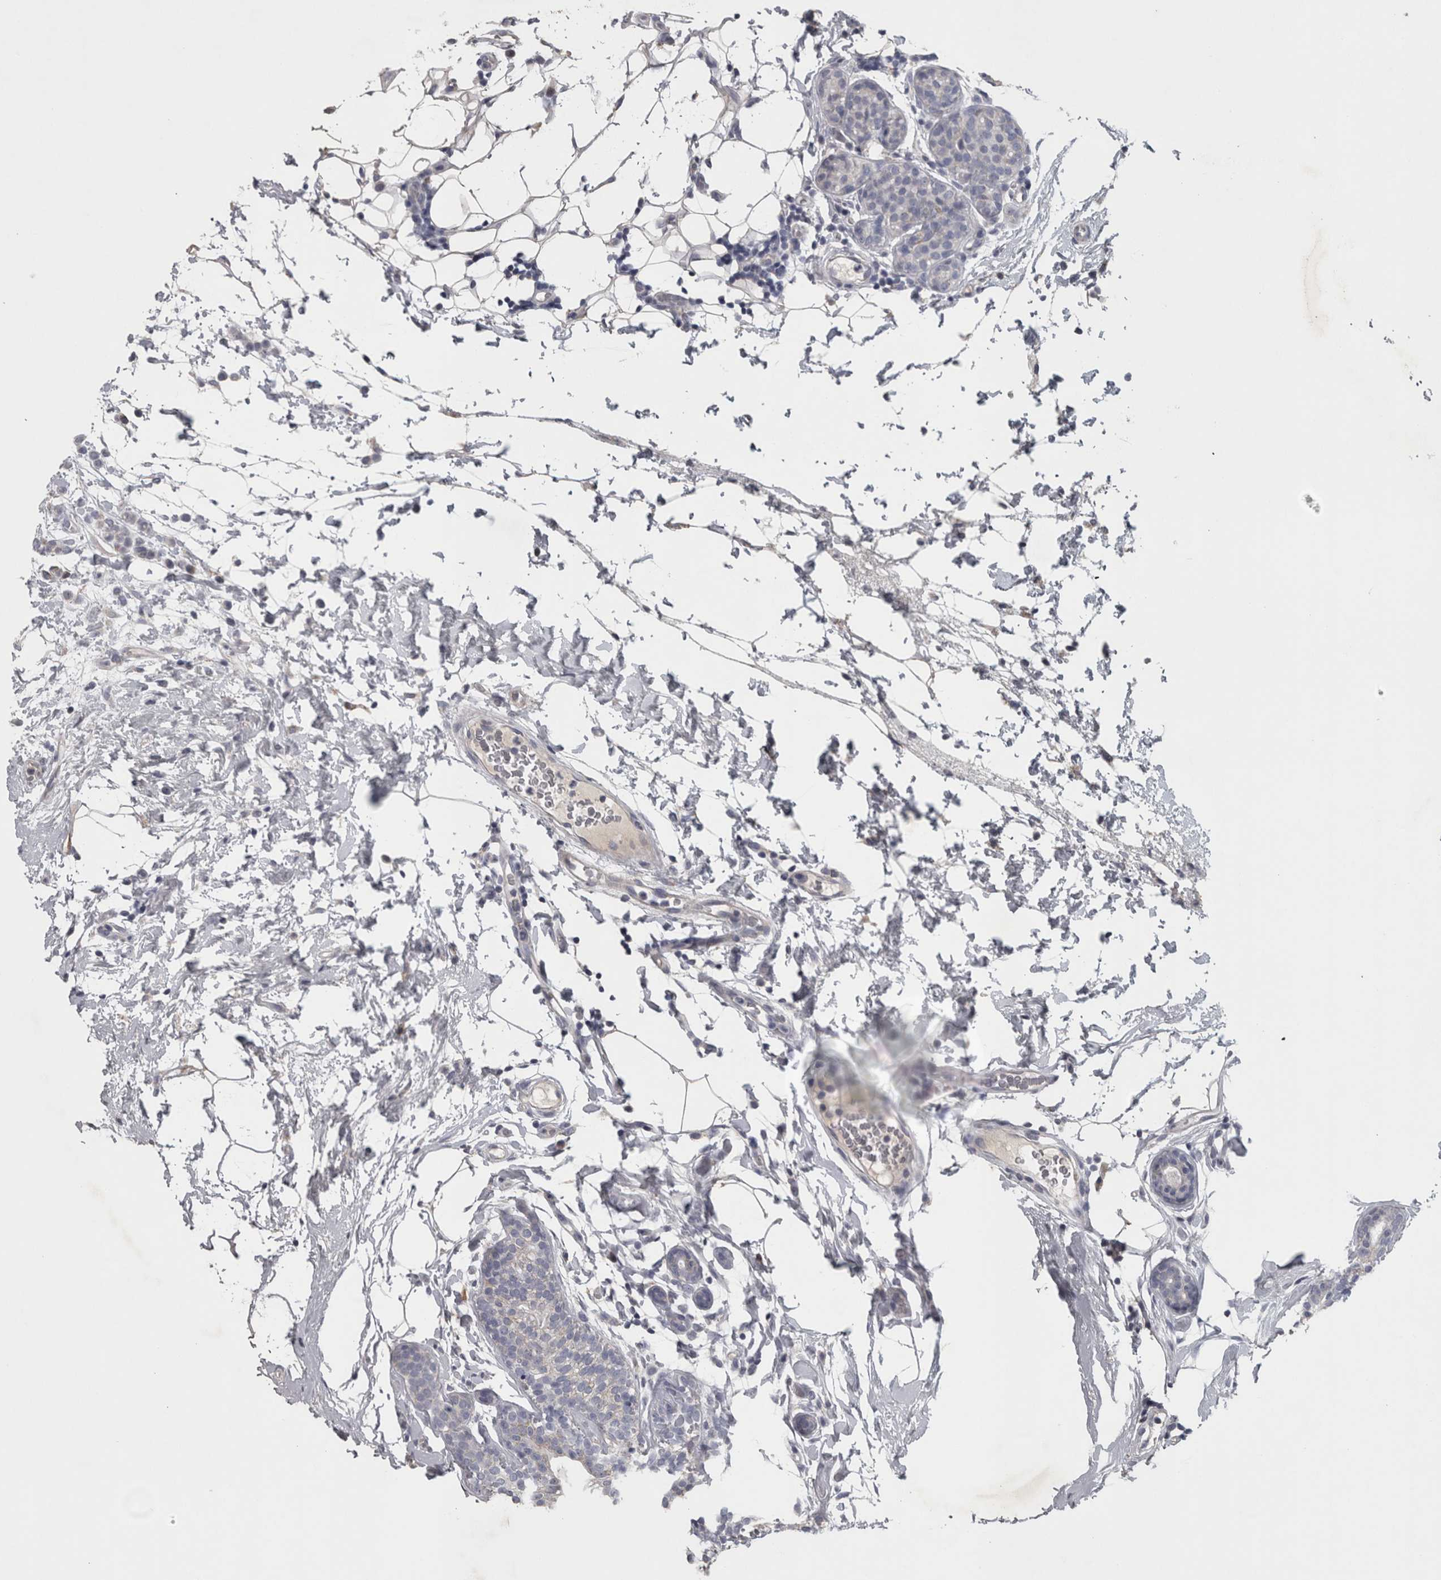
{"staining": {"intensity": "negative", "quantity": "none", "location": "none"}, "tissue": "breast cancer", "cell_type": "Tumor cells", "image_type": "cancer", "snomed": [{"axis": "morphology", "description": "Lobular carcinoma"}, {"axis": "topography", "description": "Breast"}], "caption": "Tumor cells are negative for protein expression in human breast cancer (lobular carcinoma).", "gene": "DBT", "patient": {"sex": "female", "age": 50}}